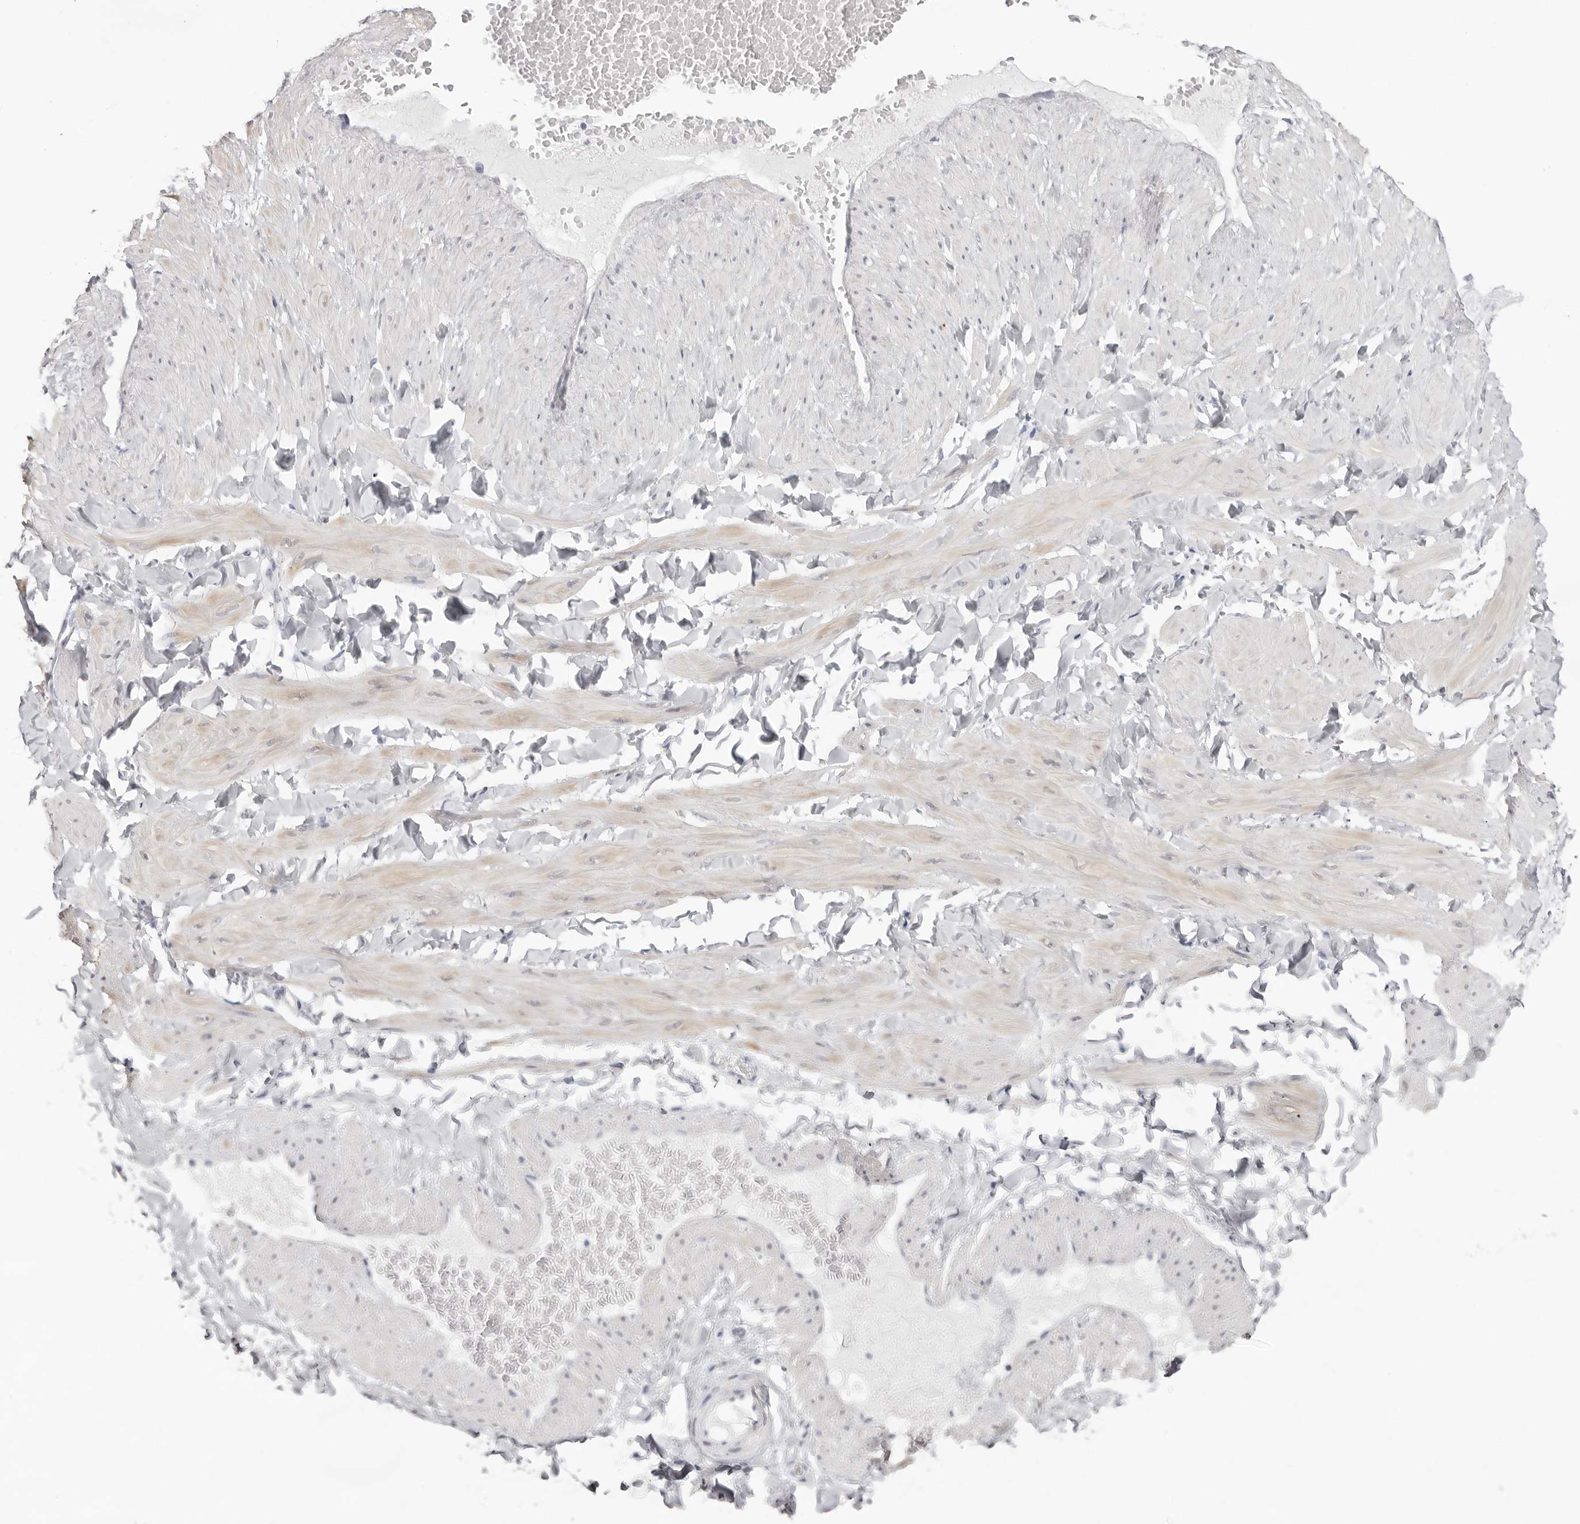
{"staining": {"intensity": "negative", "quantity": "none", "location": "none"}, "tissue": "adipose tissue", "cell_type": "Adipocytes", "image_type": "normal", "snomed": [{"axis": "morphology", "description": "Normal tissue, NOS"}, {"axis": "topography", "description": "Adipose tissue"}, {"axis": "topography", "description": "Vascular tissue"}, {"axis": "topography", "description": "Peripheral nerve tissue"}], "caption": "A histopathology image of adipose tissue stained for a protein reveals no brown staining in adipocytes. (DAB IHC with hematoxylin counter stain).", "gene": "INSL3", "patient": {"sex": "male", "age": 25}}